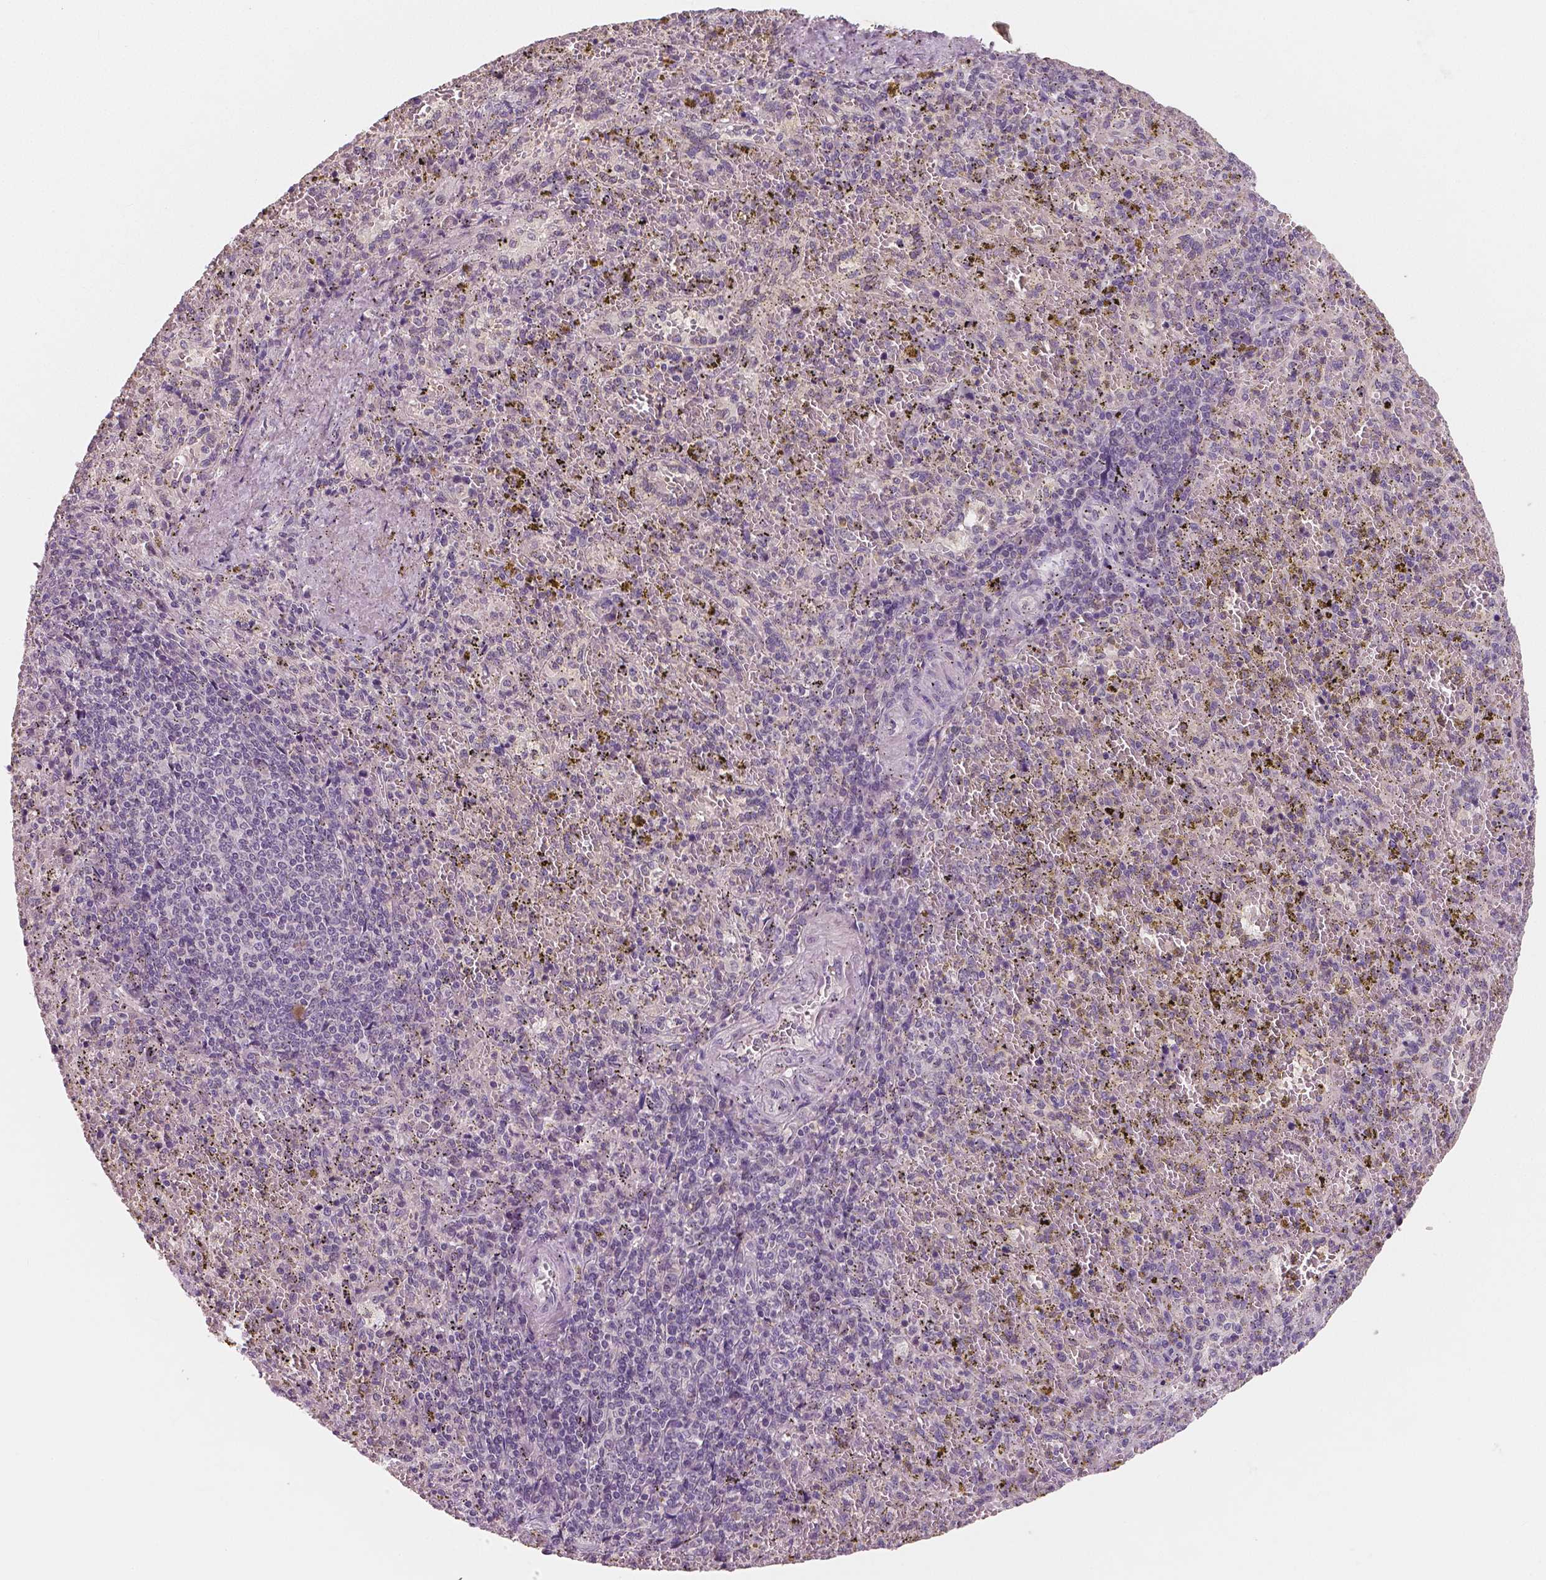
{"staining": {"intensity": "negative", "quantity": "none", "location": "none"}, "tissue": "spleen", "cell_type": "Cells in red pulp", "image_type": "normal", "snomed": [{"axis": "morphology", "description": "Normal tissue, NOS"}, {"axis": "topography", "description": "Spleen"}], "caption": "Immunohistochemical staining of normal human spleen displays no significant positivity in cells in red pulp.", "gene": "RNASE7", "patient": {"sex": "female", "age": 50}}